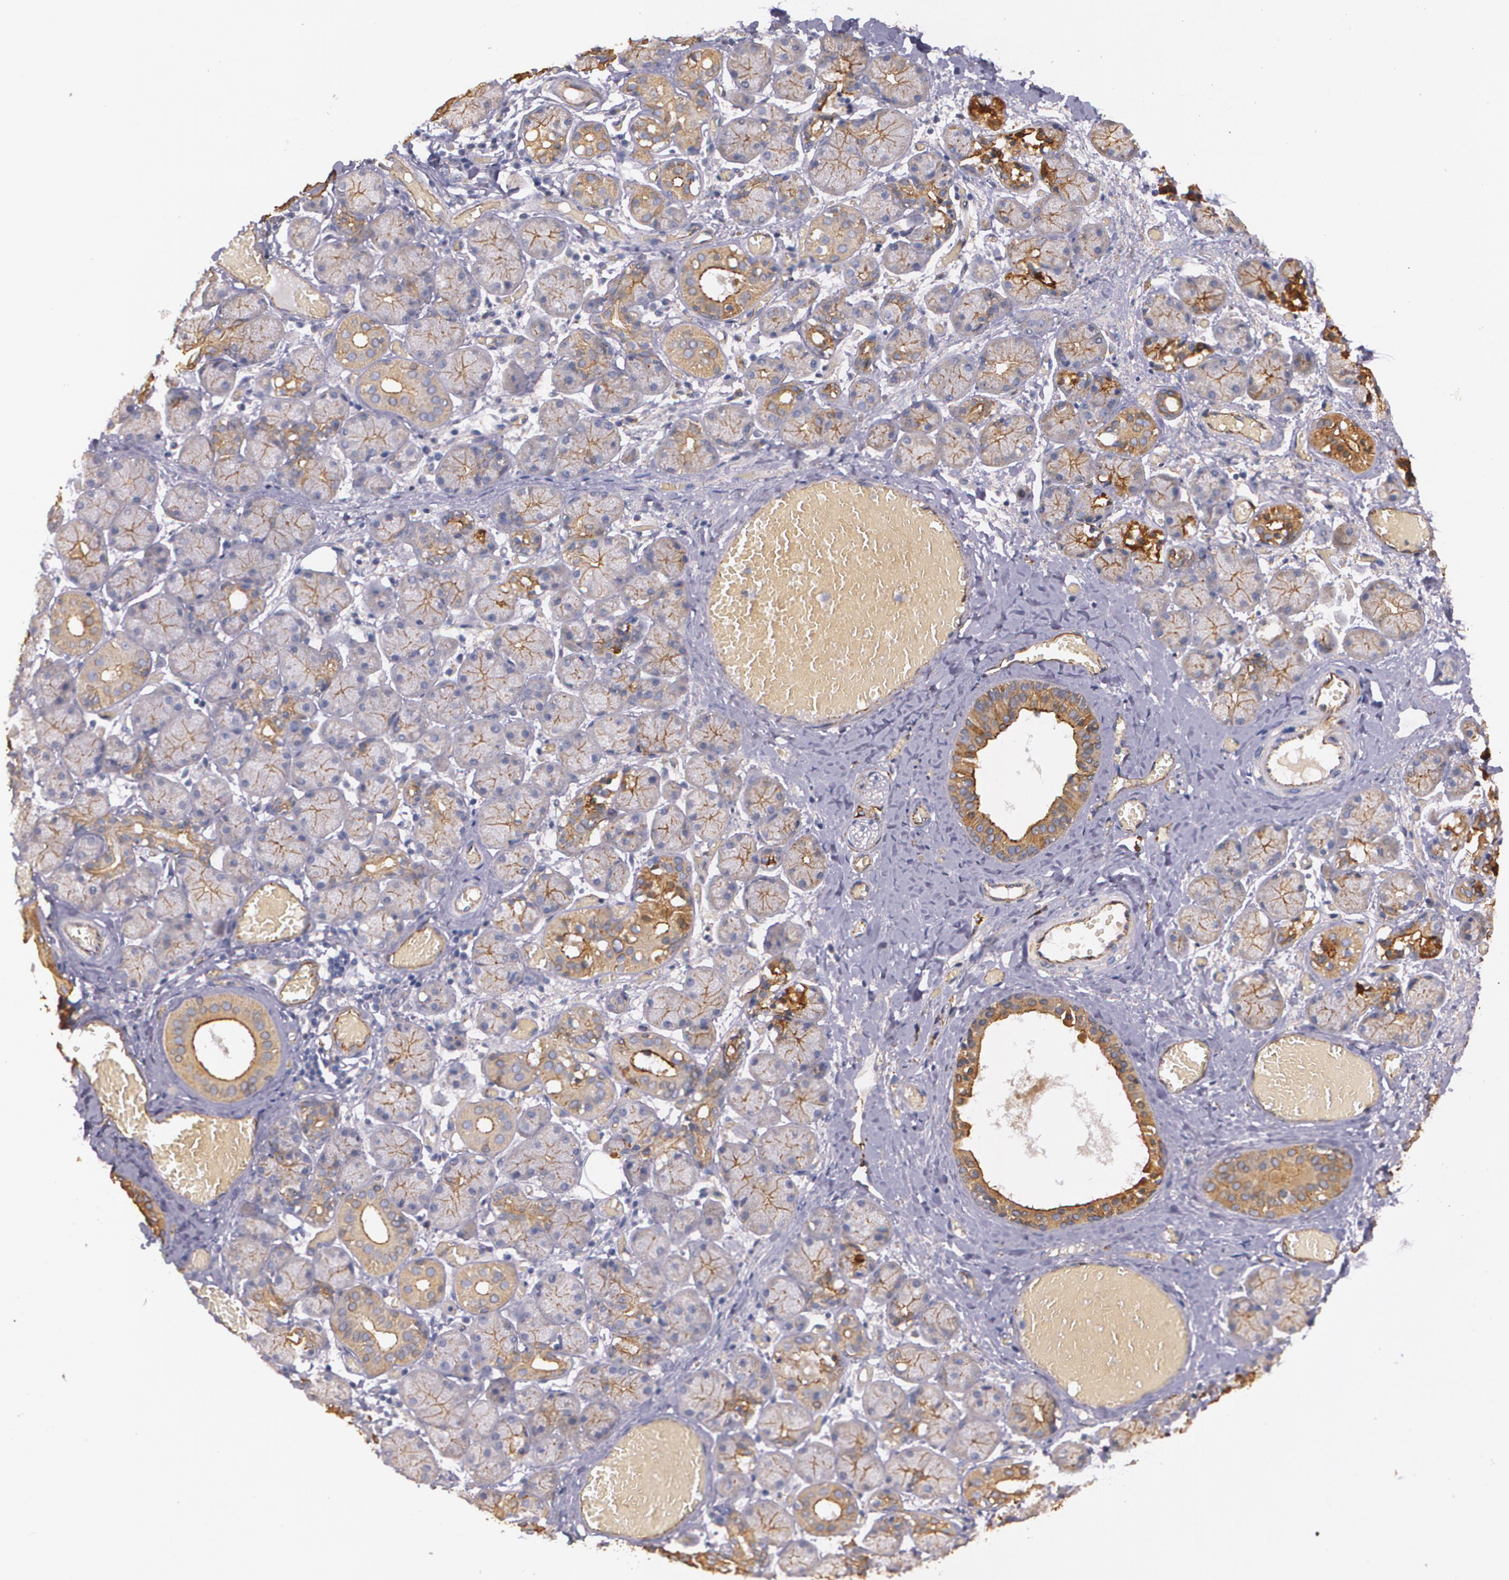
{"staining": {"intensity": "moderate", "quantity": "25%-75%", "location": "cytoplasmic/membranous"}, "tissue": "salivary gland", "cell_type": "Glandular cells", "image_type": "normal", "snomed": [{"axis": "morphology", "description": "Normal tissue, NOS"}, {"axis": "topography", "description": "Salivary gland"}], "caption": "Glandular cells demonstrate medium levels of moderate cytoplasmic/membranous expression in about 25%-75% of cells in unremarkable human salivary gland.", "gene": "TJP1", "patient": {"sex": "female", "age": 24}}